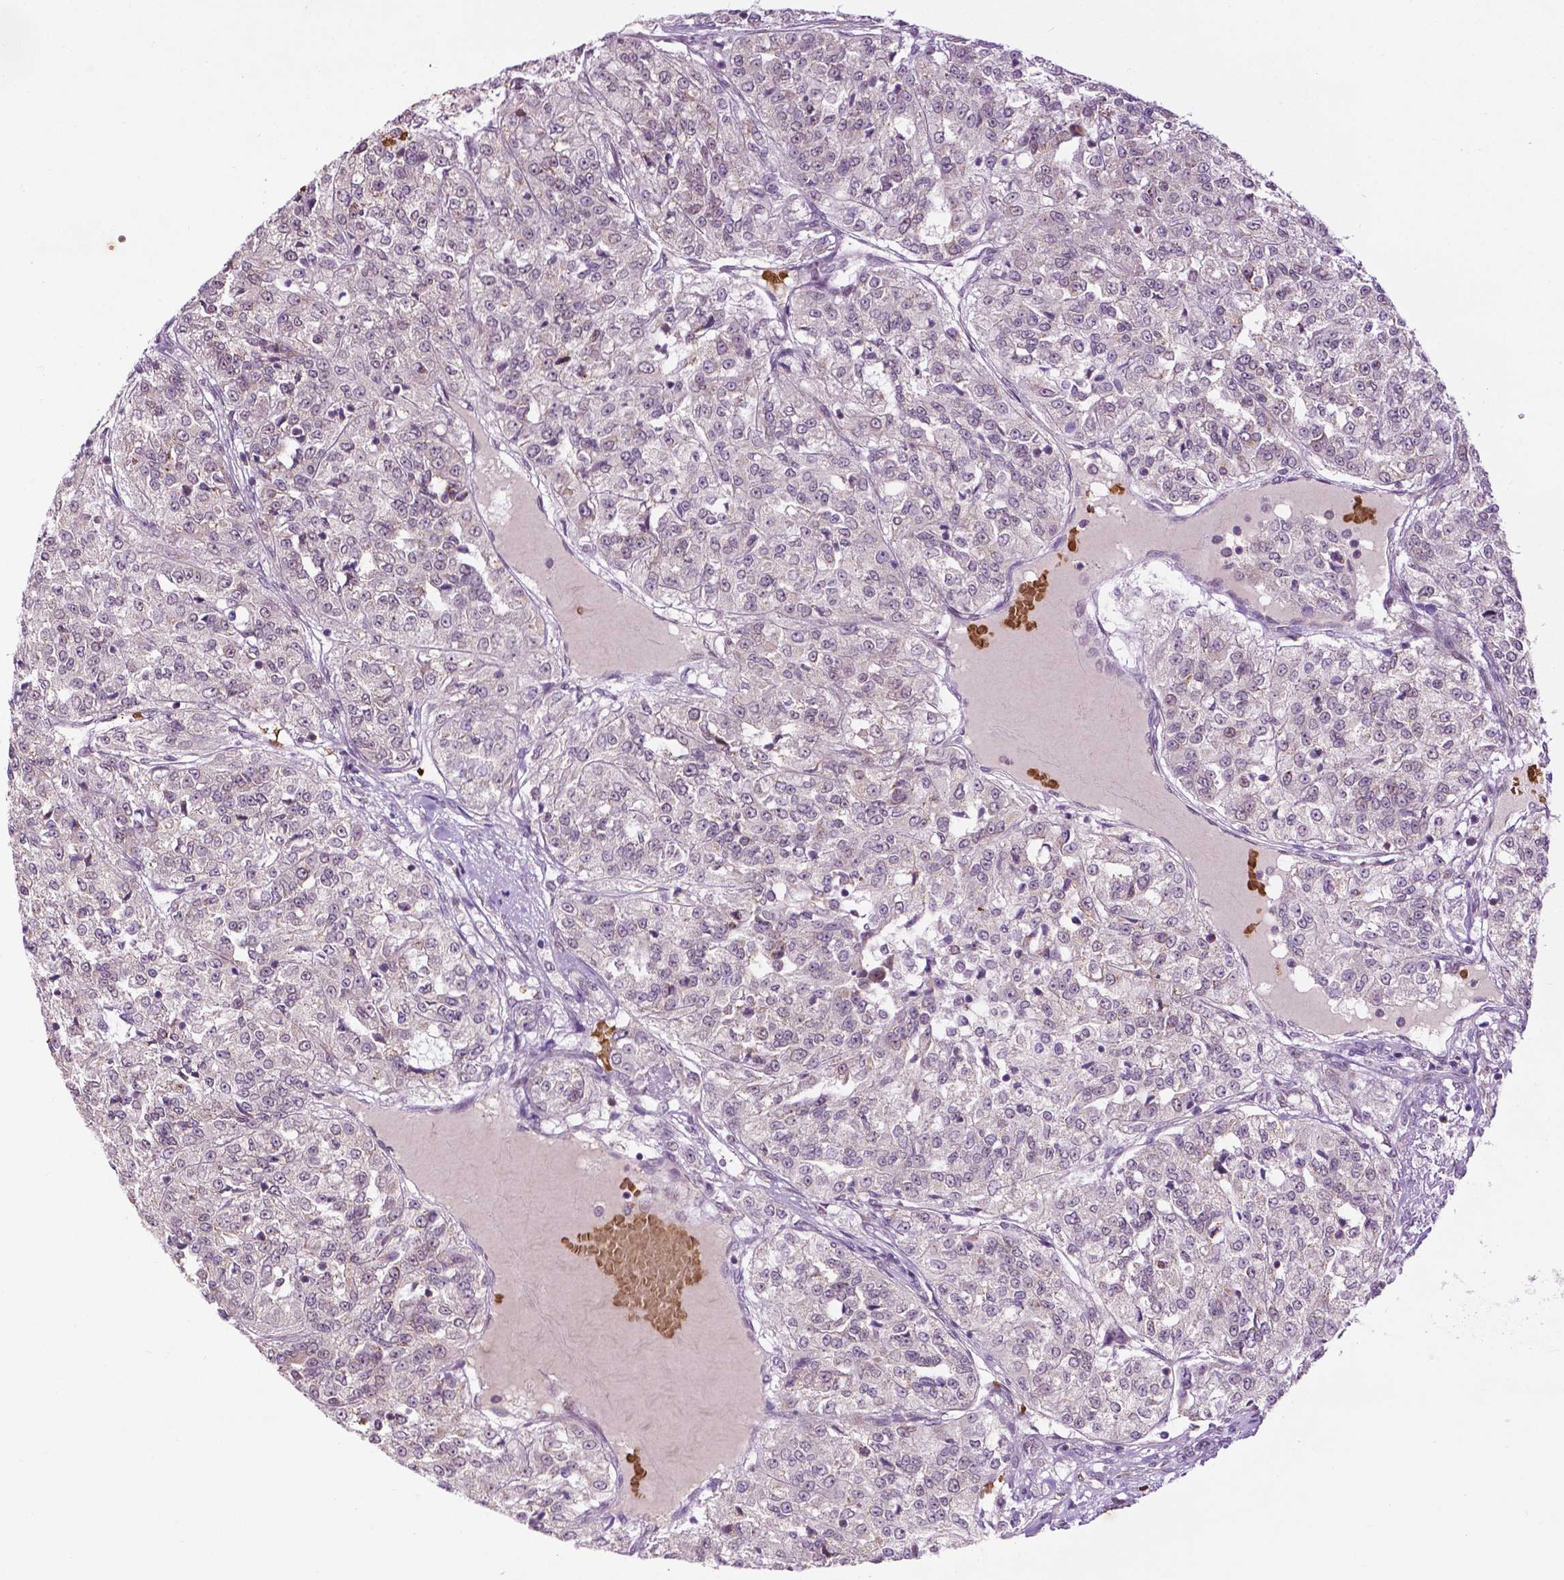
{"staining": {"intensity": "negative", "quantity": "none", "location": "none"}, "tissue": "renal cancer", "cell_type": "Tumor cells", "image_type": "cancer", "snomed": [{"axis": "morphology", "description": "Adenocarcinoma, NOS"}, {"axis": "topography", "description": "Kidney"}], "caption": "Photomicrograph shows no significant protein positivity in tumor cells of adenocarcinoma (renal).", "gene": "ZNF41", "patient": {"sex": "female", "age": 63}}